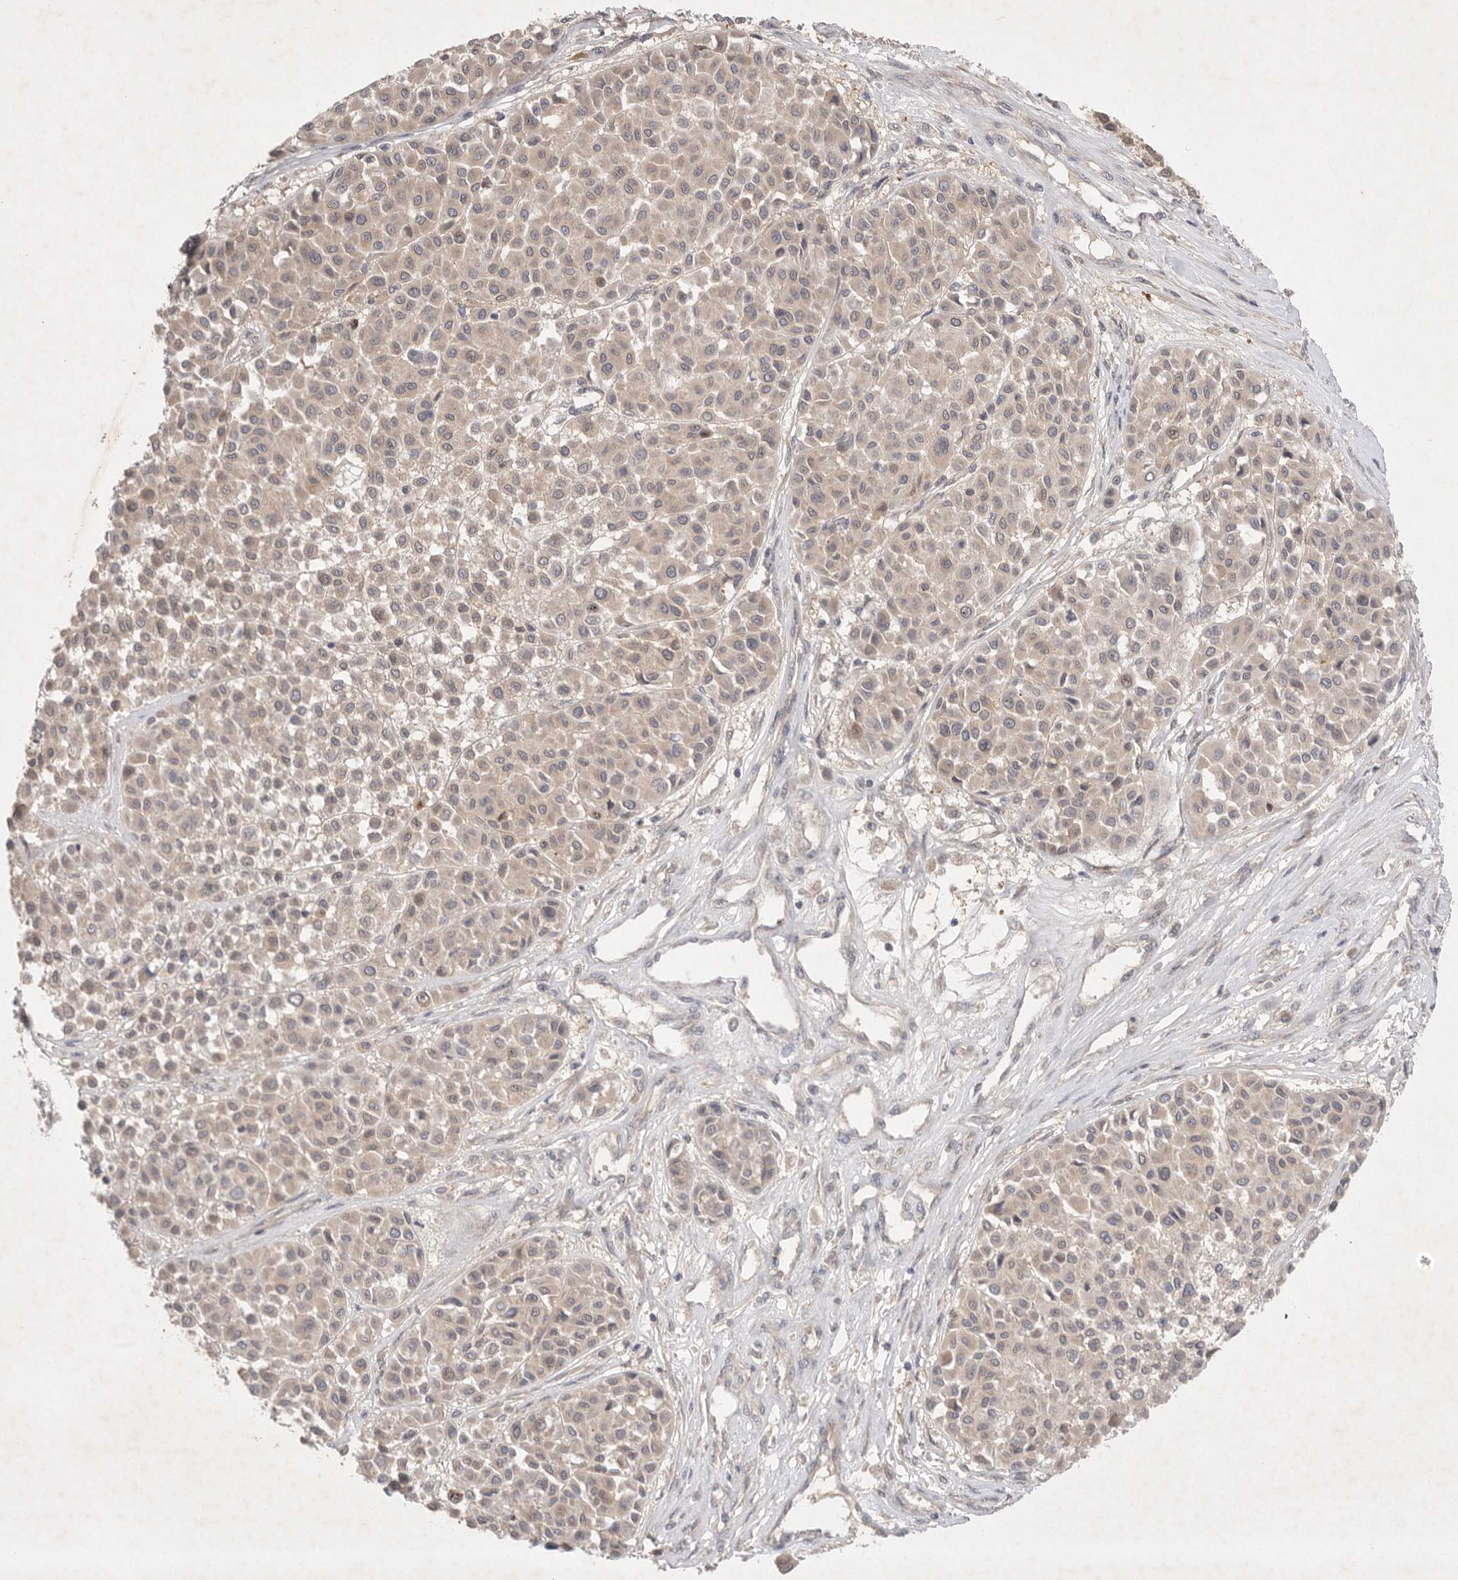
{"staining": {"intensity": "weak", "quantity": ">75%", "location": "cytoplasmic/membranous"}, "tissue": "melanoma", "cell_type": "Tumor cells", "image_type": "cancer", "snomed": [{"axis": "morphology", "description": "Malignant melanoma, Metastatic site"}, {"axis": "topography", "description": "Soft tissue"}], "caption": "IHC micrograph of neoplastic tissue: melanoma stained using immunohistochemistry (IHC) reveals low levels of weak protein expression localized specifically in the cytoplasmic/membranous of tumor cells, appearing as a cytoplasmic/membranous brown color.", "gene": "PTPDC1", "patient": {"sex": "male", "age": 41}}